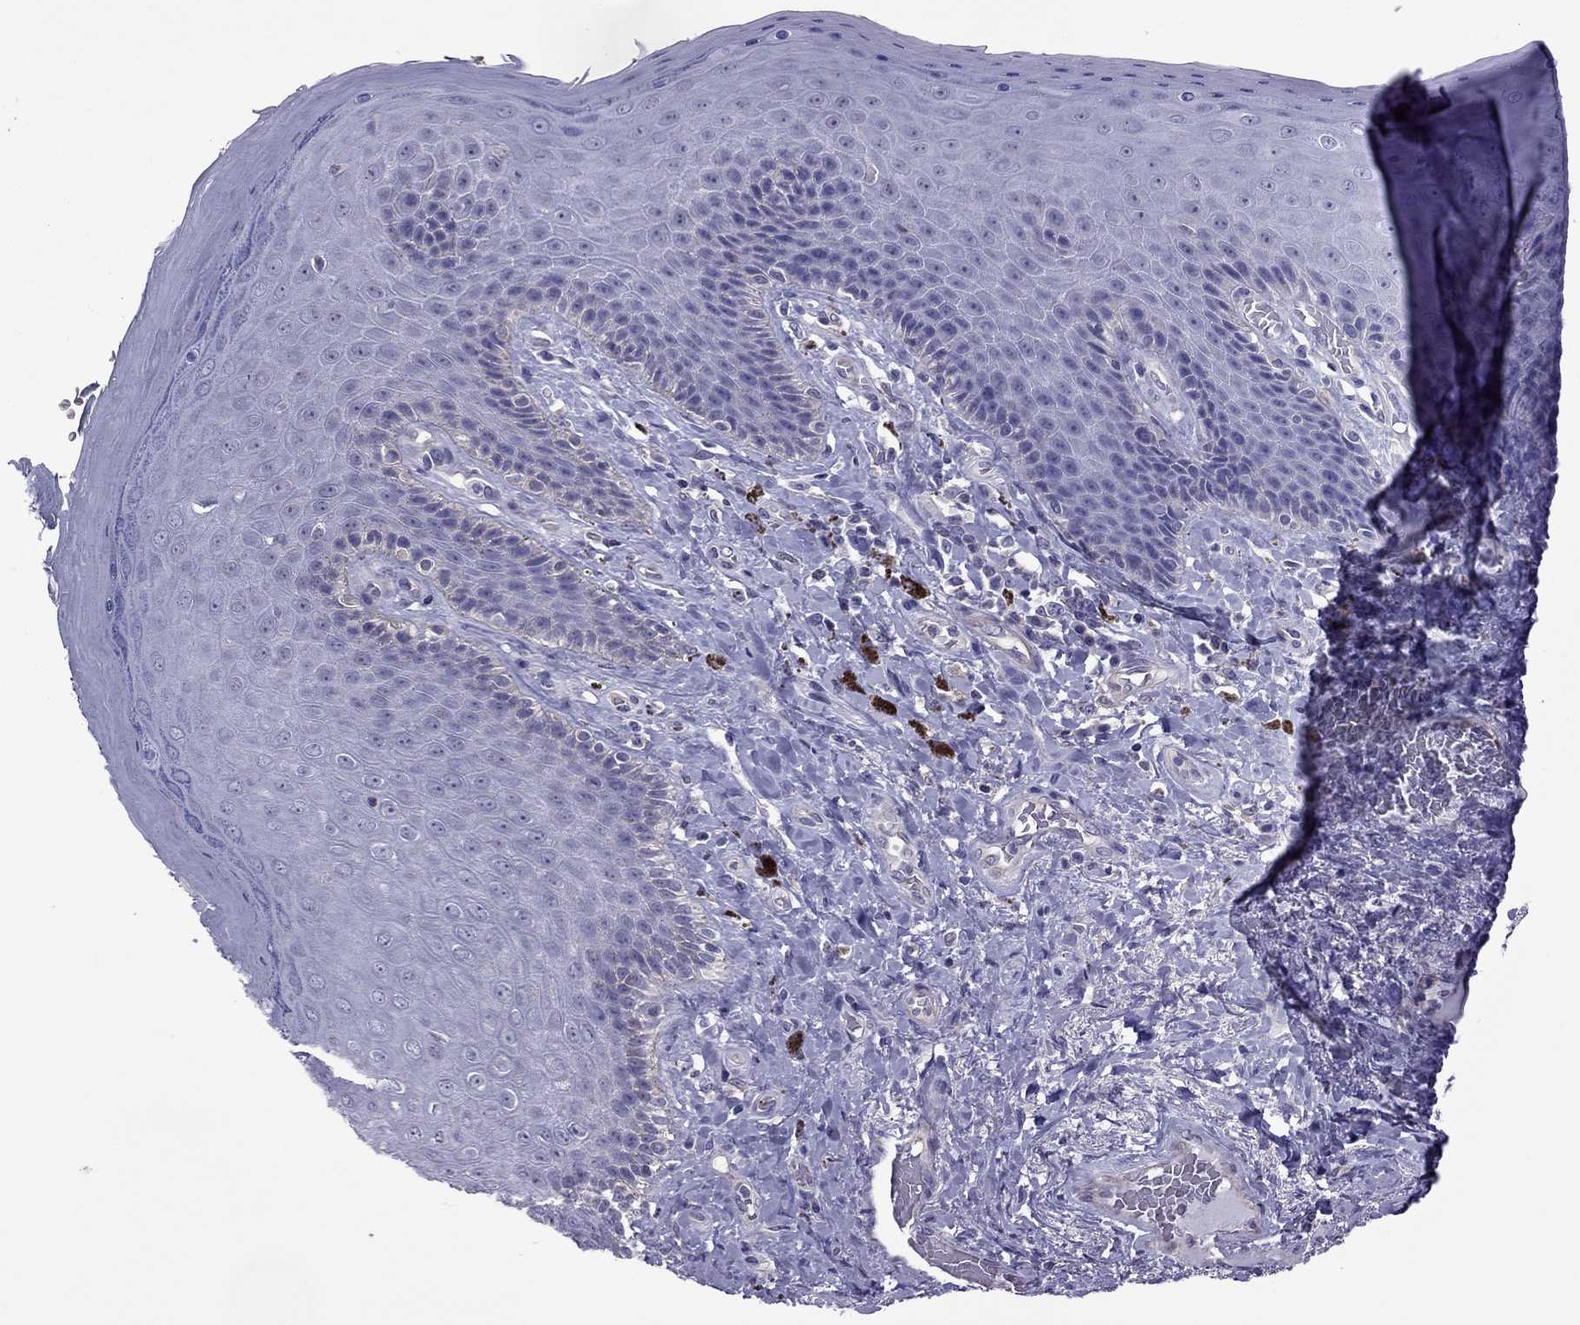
{"staining": {"intensity": "negative", "quantity": "none", "location": "none"}, "tissue": "skin", "cell_type": "Epidermal cells", "image_type": "normal", "snomed": [{"axis": "morphology", "description": "Normal tissue, NOS"}, {"axis": "topography", "description": "Skeletal muscle"}, {"axis": "topography", "description": "Anal"}, {"axis": "topography", "description": "Peripheral nerve tissue"}], "caption": "Immunohistochemistry micrograph of benign skin: human skin stained with DAB (3,3'-diaminobenzidine) demonstrates no significant protein expression in epidermal cells.", "gene": "SLC16A8", "patient": {"sex": "male", "age": 53}}